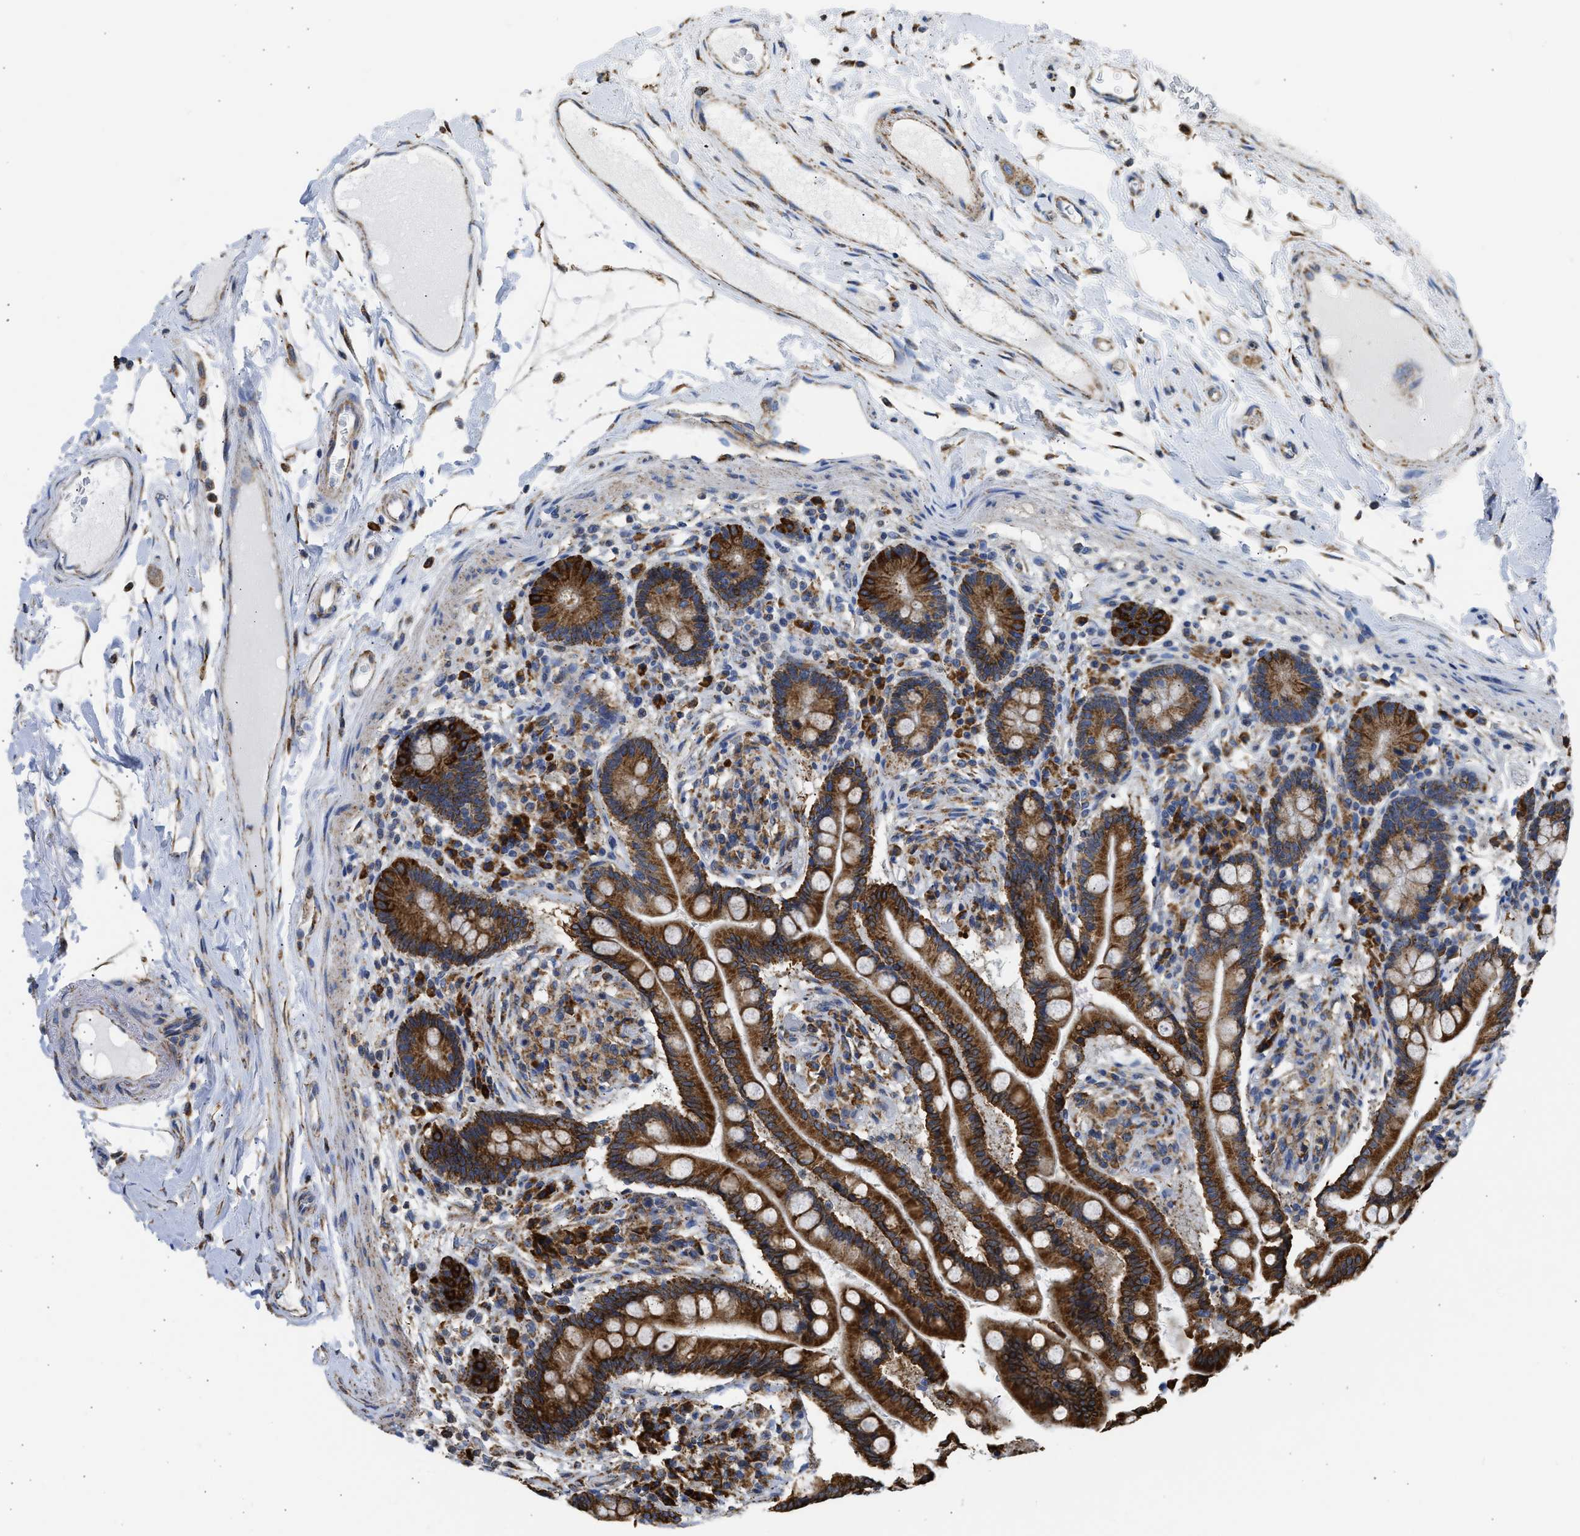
{"staining": {"intensity": "moderate", "quantity": ">75%", "location": "cytoplasmic/membranous"}, "tissue": "colon", "cell_type": "Endothelial cells", "image_type": "normal", "snomed": [{"axis": "morphology", "description": "Normal tissue, NOS"}, {"axis": "topography", "description": "Colon"}], "caption": "This photomicrograph exhibits normal colon stained with immunohistochemistry to label a protein in brown. The cytoplasmic/membranous of endothelial cells show moderate positivity for the protein. Nuclei are counter-stained blue.", "gene": "CYCS", "patient": {"sex": "male", "age": 73}}